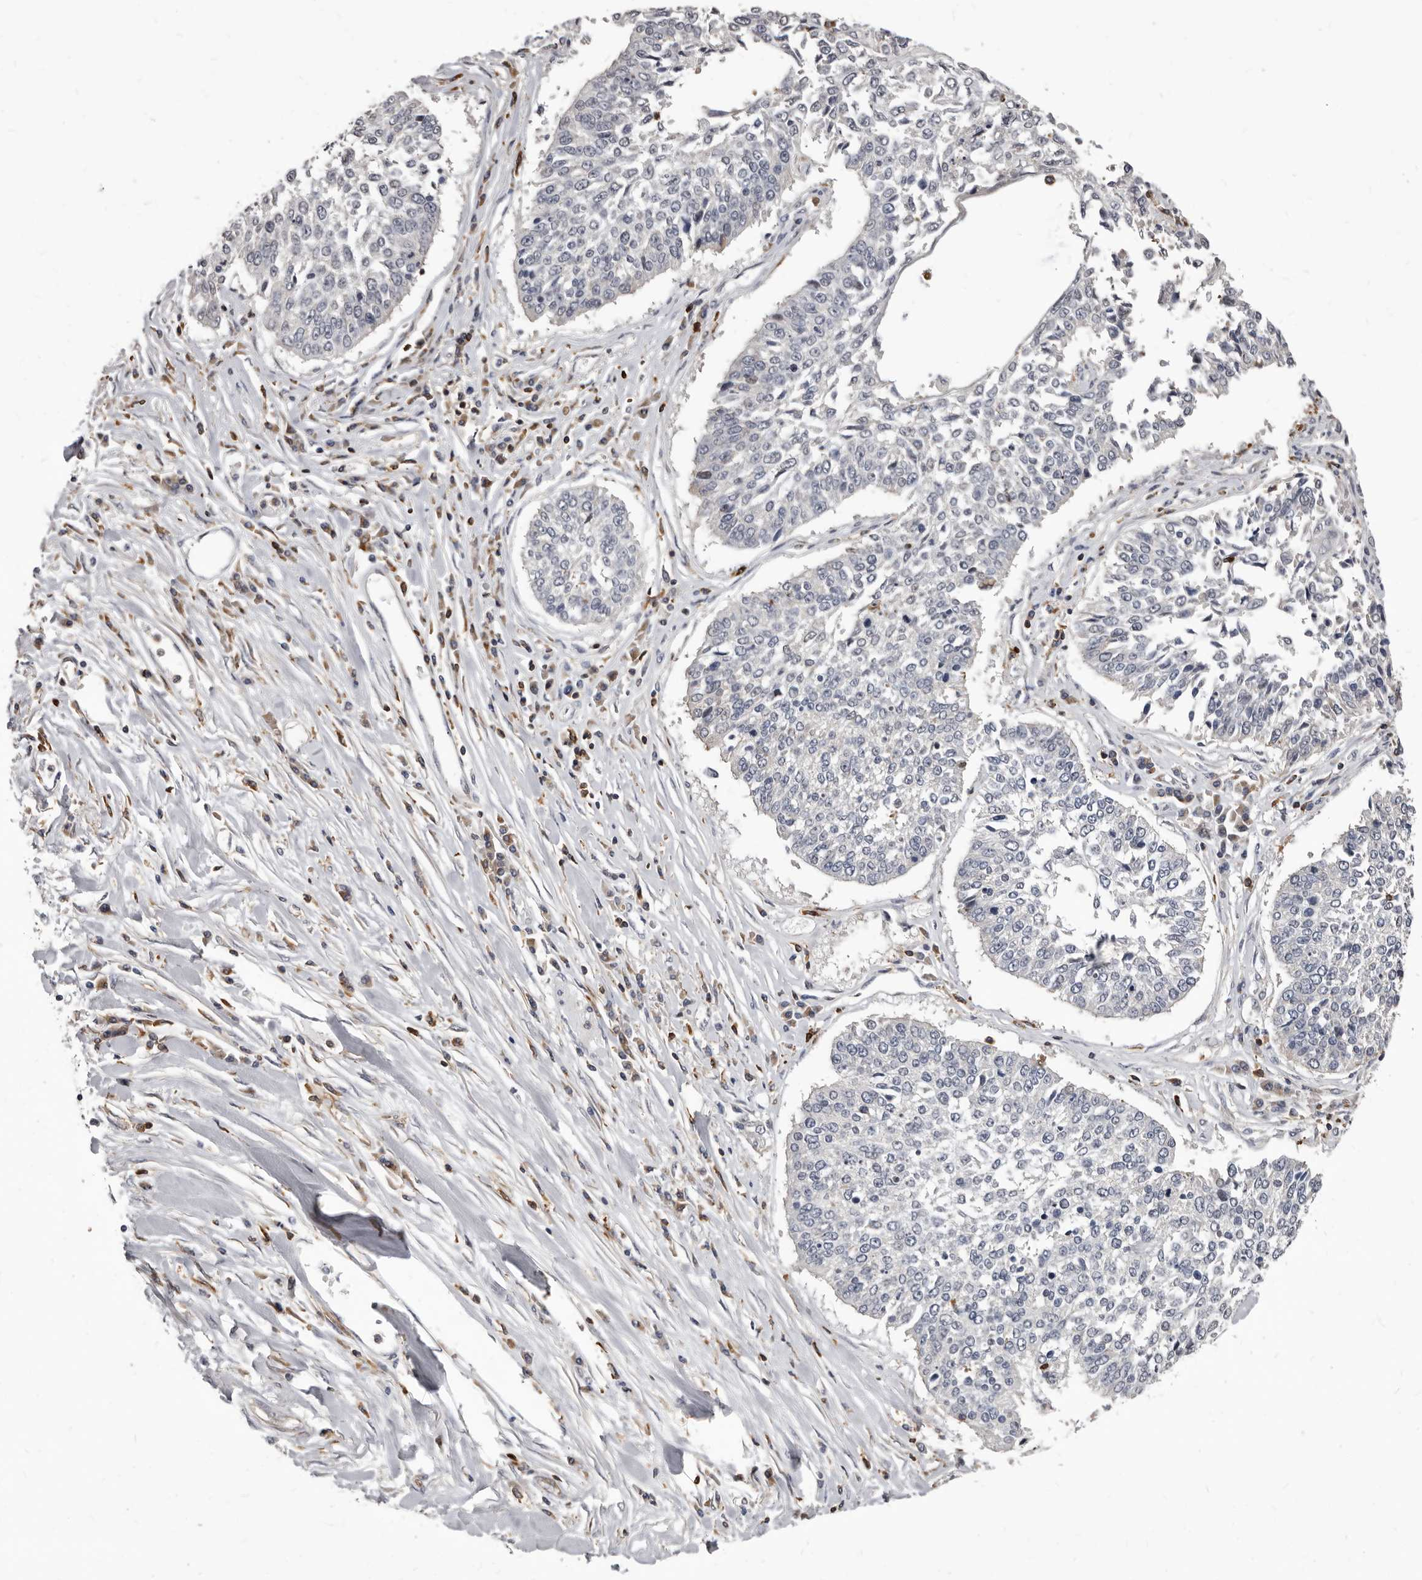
{"staining": {"intensity": "negative", "quantity": "none", "location": "none"}, "tissue": "lung cancer", "cell_type": "Tumor cells", "image_type": "cancer", "snomed": [{"axis": "morphology", "description": "Normal tissue, NOS"}, {"axis": "morphology", "description": "Squamous cell carcinoma, NOS"}, {"axis": "topography", "description": "Cartilage tissue"}, {"axis": "topography", "description": "Lung"}, {"axis": "topography", "description": "Peripheral nerve tissue"}], "caption": "This is an immunohistochemistry (IHC) image of squamous cell carcinoma (lung). There is no expression in tumor cells.", "gene": "NIBAN1", "patient": {"sex": "female", "age": 49}}